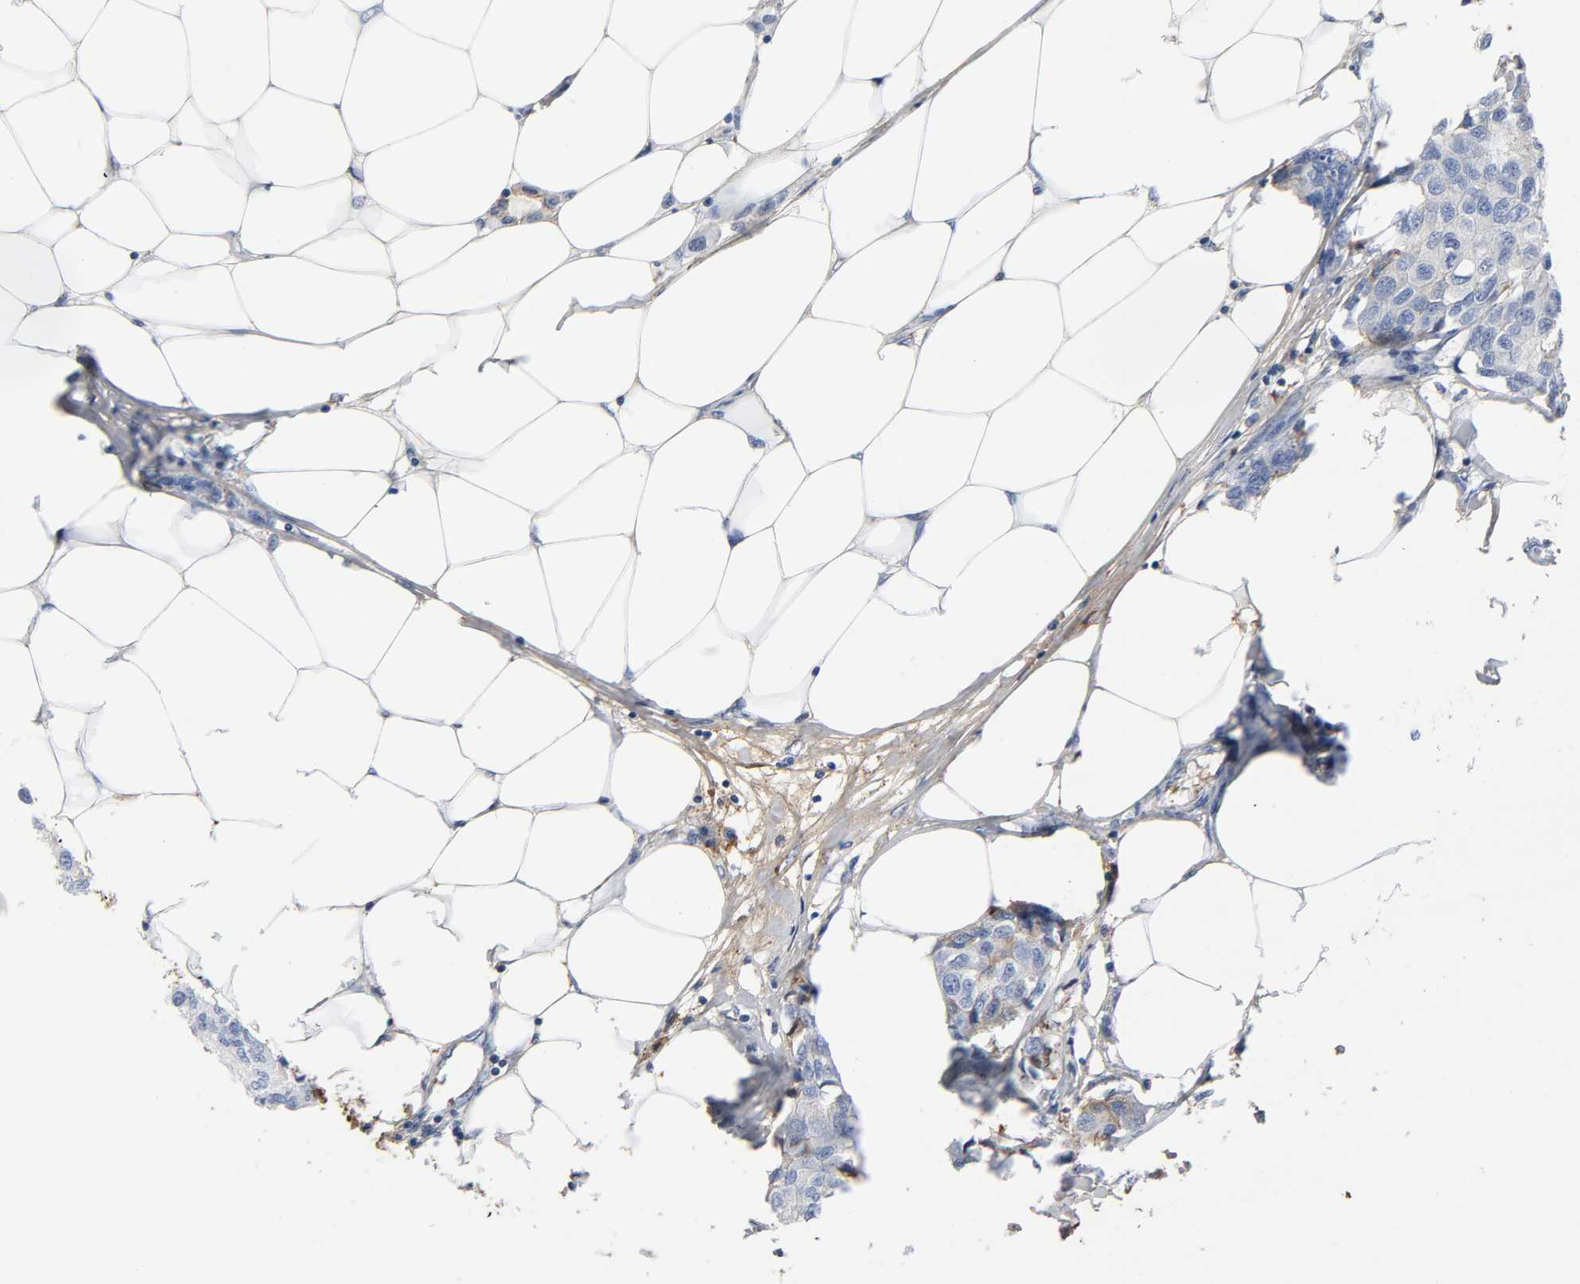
{"staining": {"intensity": "negative", "quantity": "none", "location": "none"}, "tissue": "breast cancer", "cell_type": "Tumor cells", "image_type": "cancer", "snomed": [{"axis": "morphology", "description": "Duct carcinoma"}, {"axis": "topography", "description": "Breast"}], "caption": "Tumor cells show no significant protein staining in breast cancer (invasive ductal carcinoma). The staining is performed using DAB brown chromogen with nuclei counter-stained in using hematoxylin.", "gene": "C3", "patient": {"sex": "female", "age": 80}}